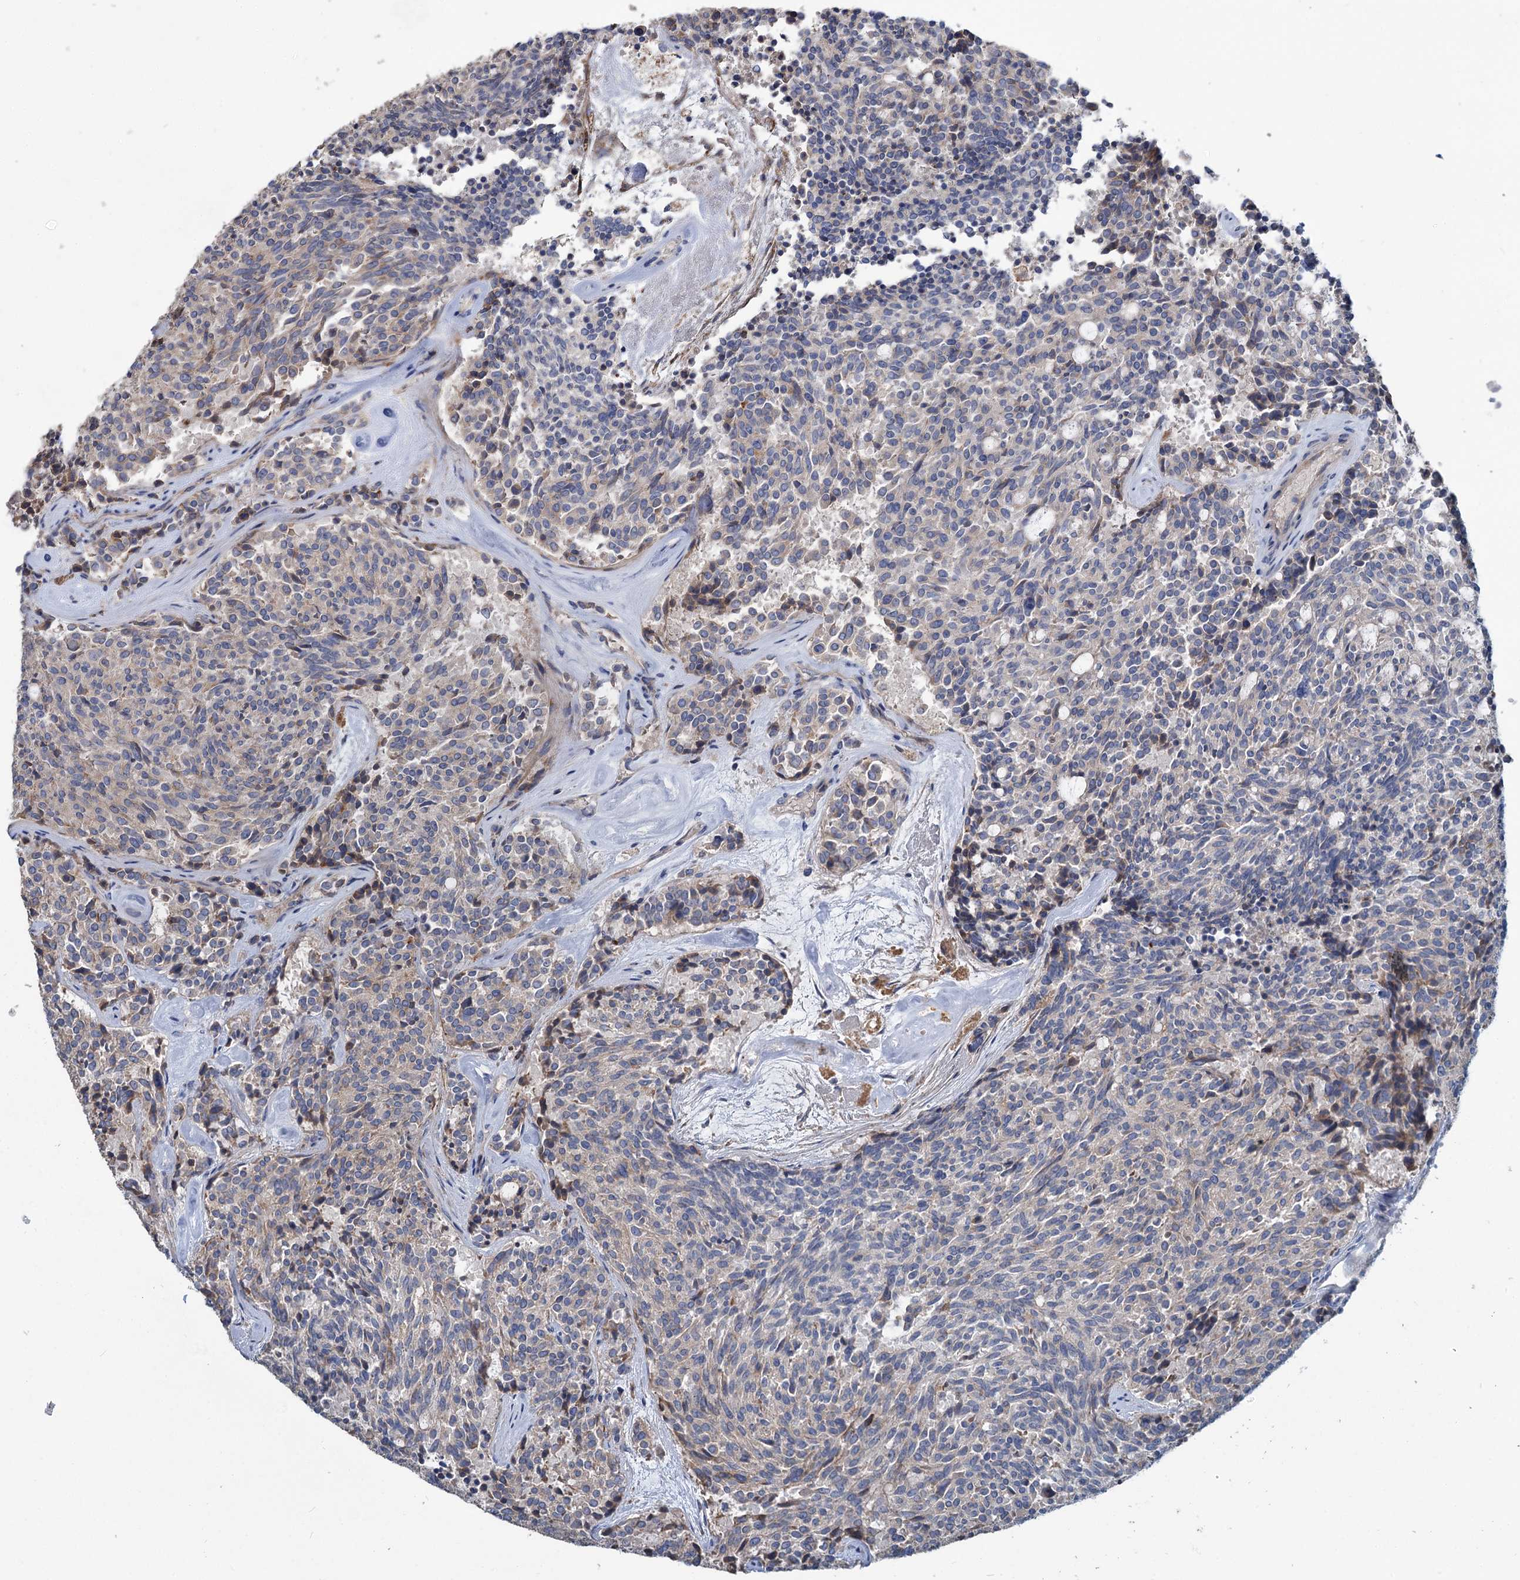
{"staining": {"intensity": "negative", "quantity": "none", "location": "none"}, "tissue": "carcinoid", "cell_type": "Tumor cells", "image_type": "cancer", "snomed": [{"axis": "morphology", "description": "Carcinoid, malignant, NOS"}, {"axis": "topography", "description": "Pancreas"}], "caption": "An image of malignant carcinoid stained for a protein demonstrates no brown staining in tumor cells. Nuclei are stained in blue.", "gene": "URAD", "patient": {"sex": "female", "age": 54}}